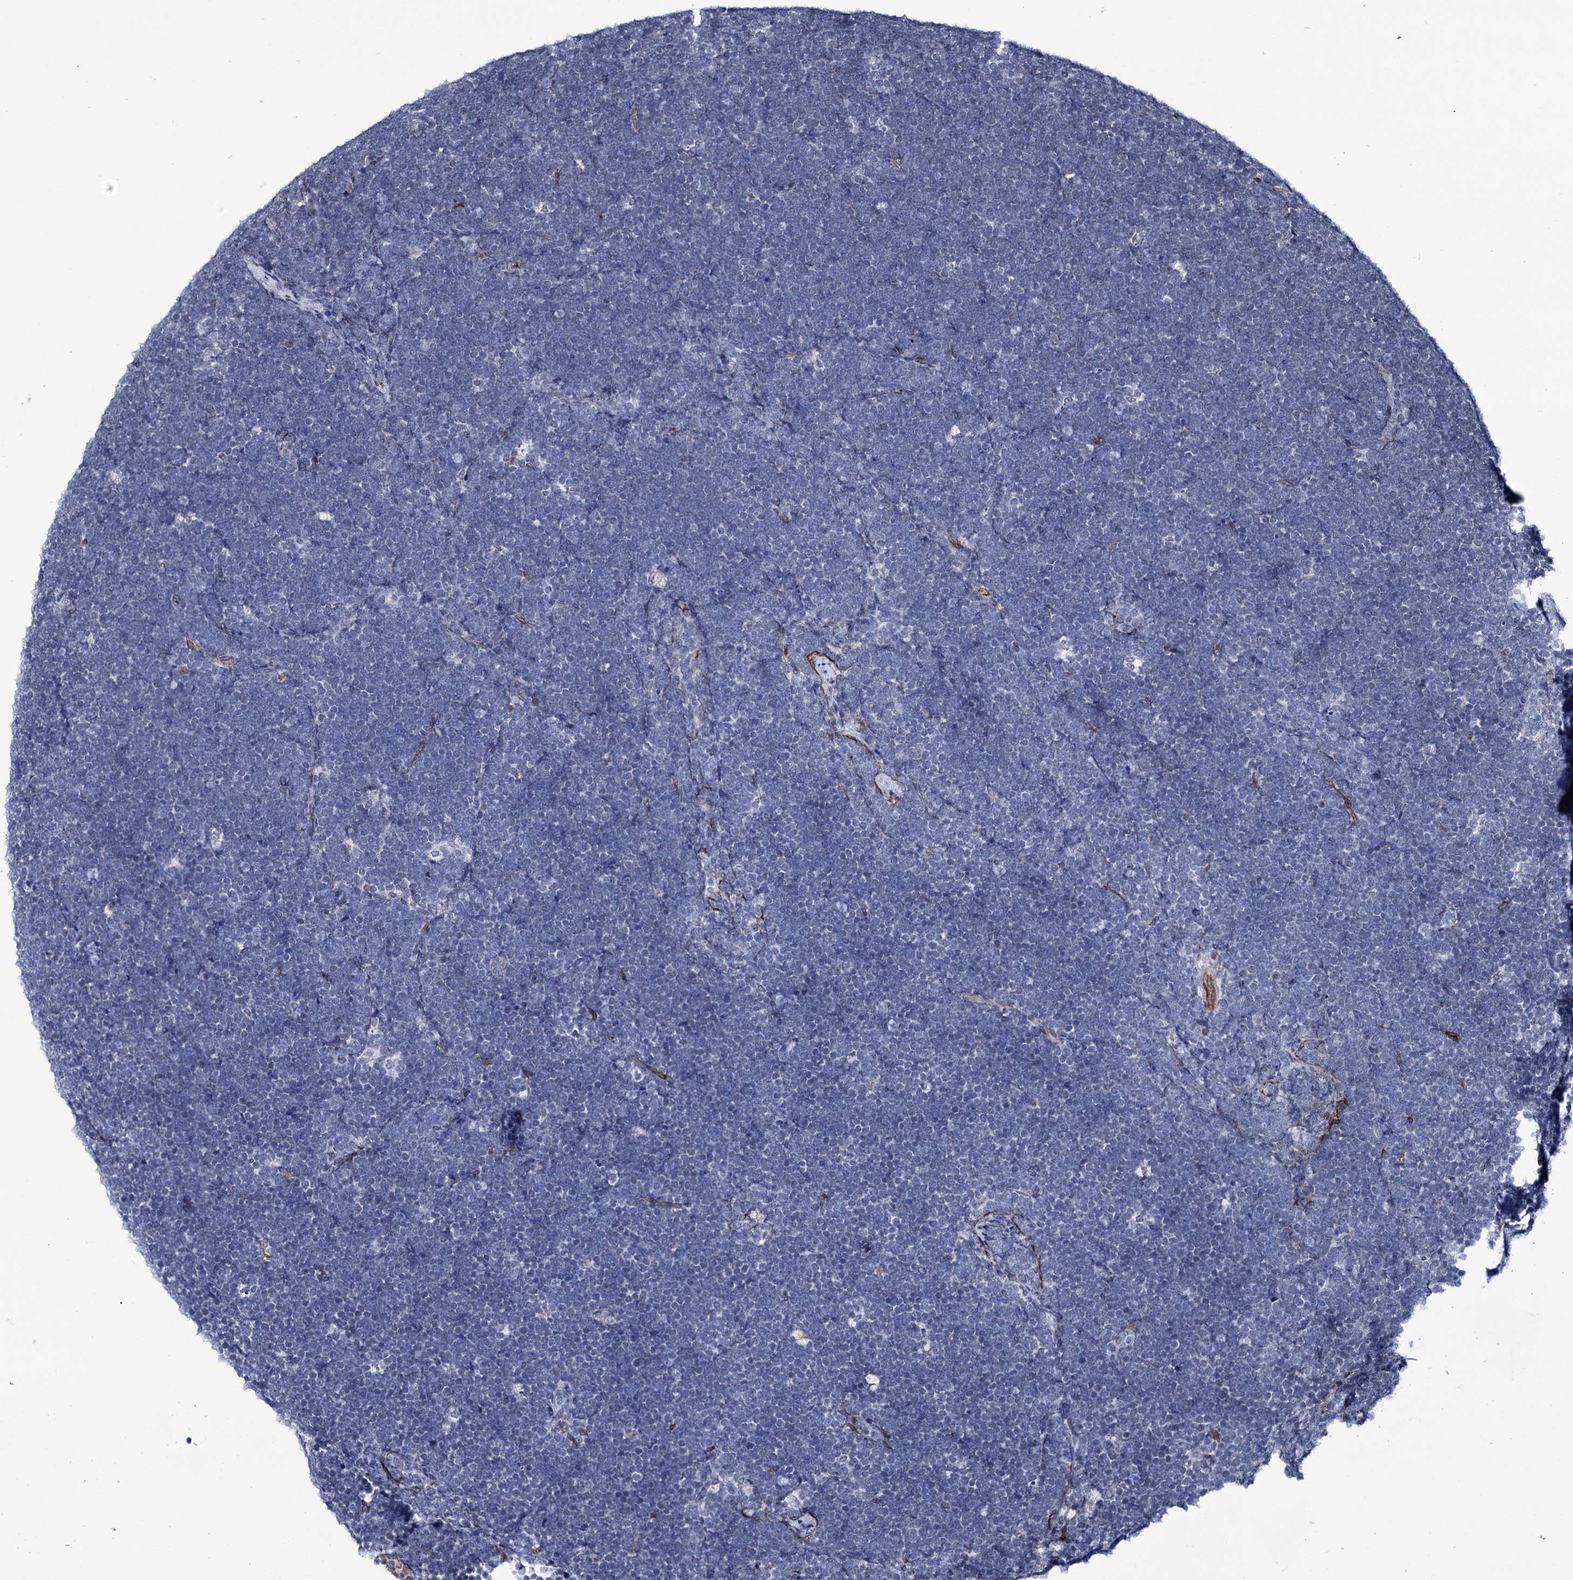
{"staining": {"intensity": "negative", "quantity": "none", "location": "none"}, "tissue": "lymphoma", "cell_type": "Tumor cells", "image_type": "cancer", "snomed": [{"axis": "morphology", "description": "Malignant lymphoma, non-Hodgkin's type, High grade"}, {"axis": "topography", "description": "Lymph node"}], "caption": "High power microscopy image of an IHC micrograph of lymphoma, revealing no significant expression in tumor cells.", "gene": "ZC3H12C", "patient": {"sex": "male", "age": 13}}